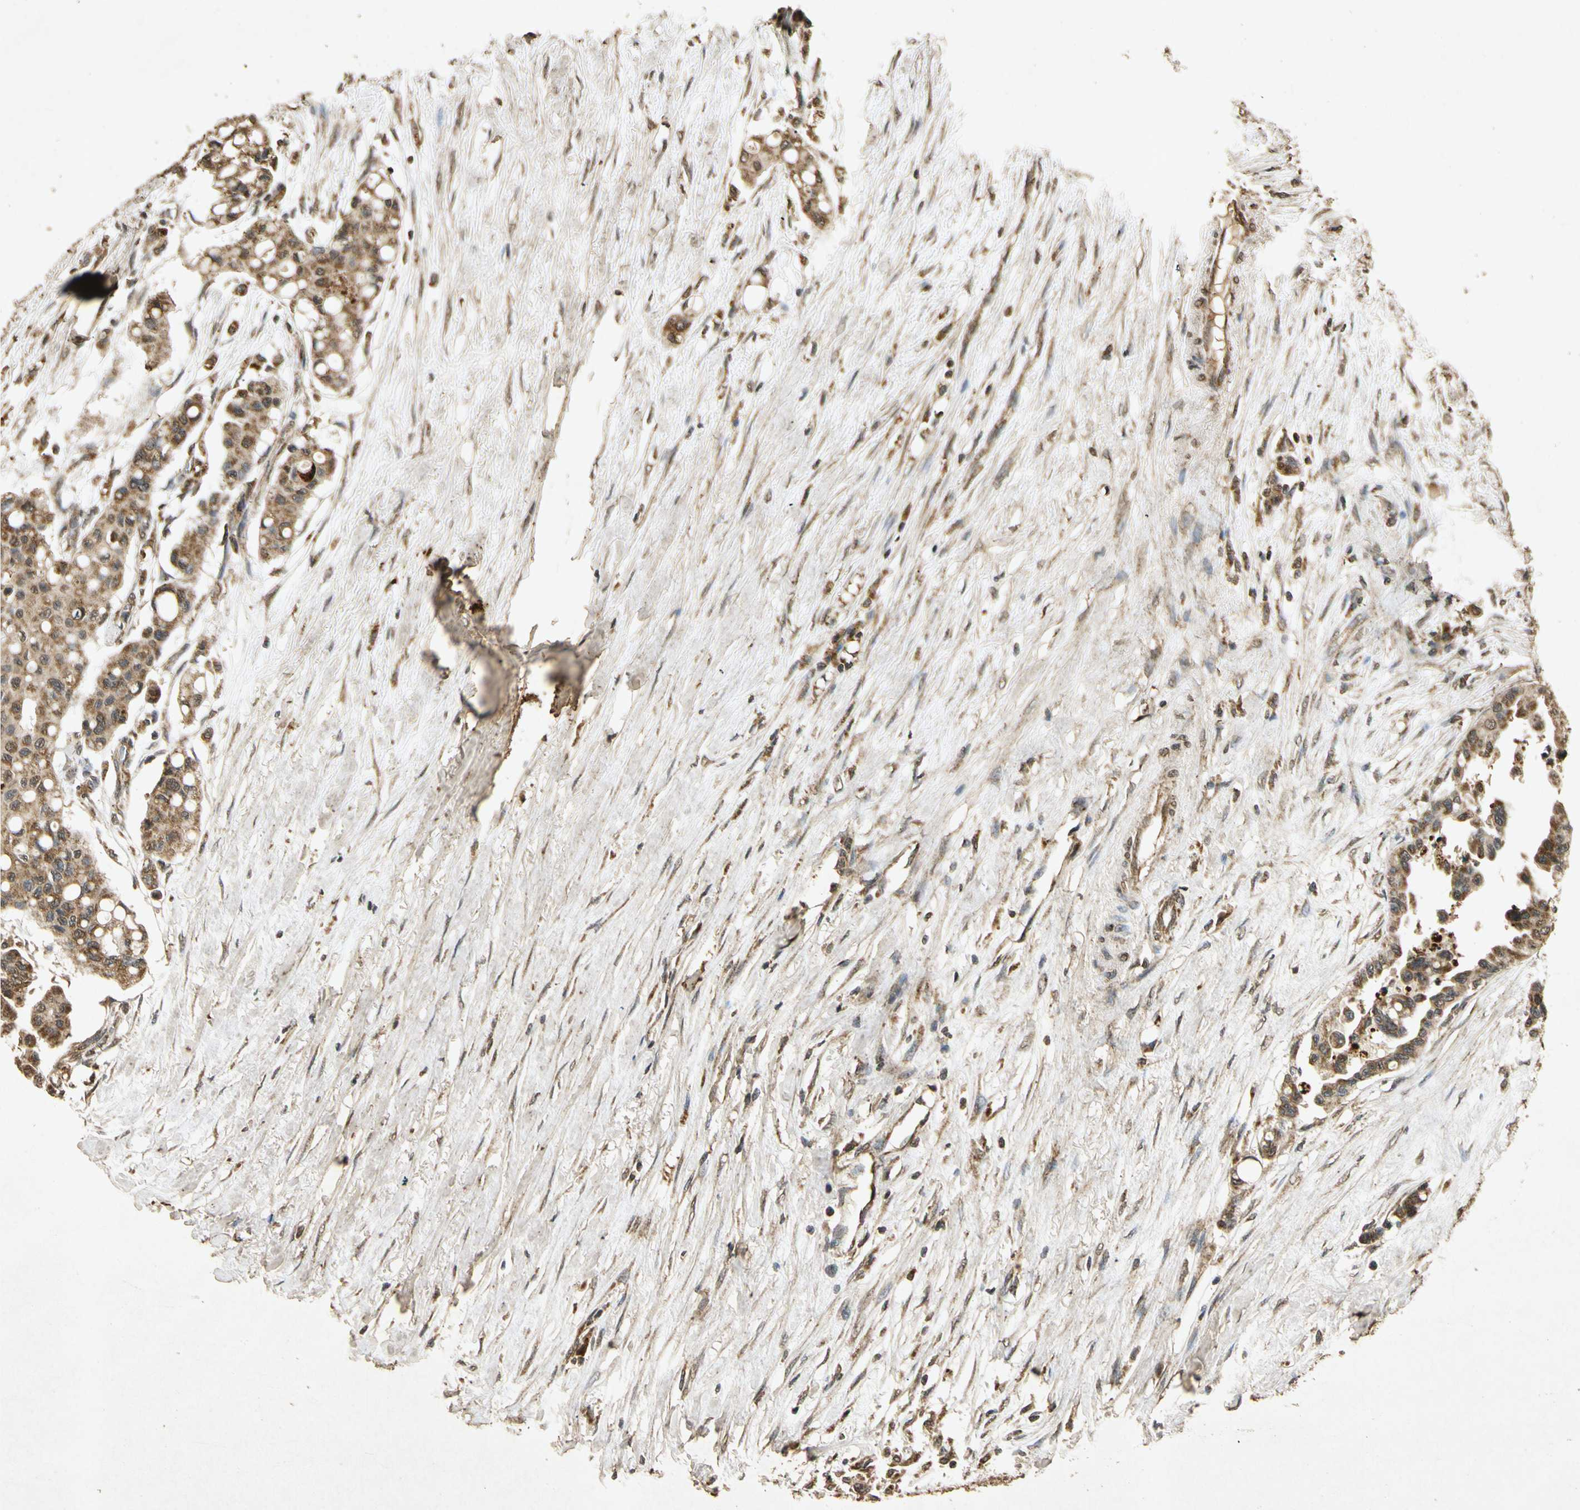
{"staining": {"intensity": "moderate", "quantity": ">75%", "location": "cytoplasmic/membranous"}, "tissue": "colorectal cancer", "cell_type": "Tumor cells", "image_type": "cancer", "snomed": [{"axis": "morphology", "description": "Normal tissue, NOS"}, {"axis": "morphology", "description": "Adenocarcinoma, NOS"}, {"axis": "topography", "description": "Colon"}], "caption": "Moderate cytoplasmic/membranous expression for a protein is present in approximately >75% of tumor cells of adenocarcinoma (colorectal) using immunohistochemistry (IHC).", "gene": "PRDX3", "patient": {"sex": "male", "age": 82}}